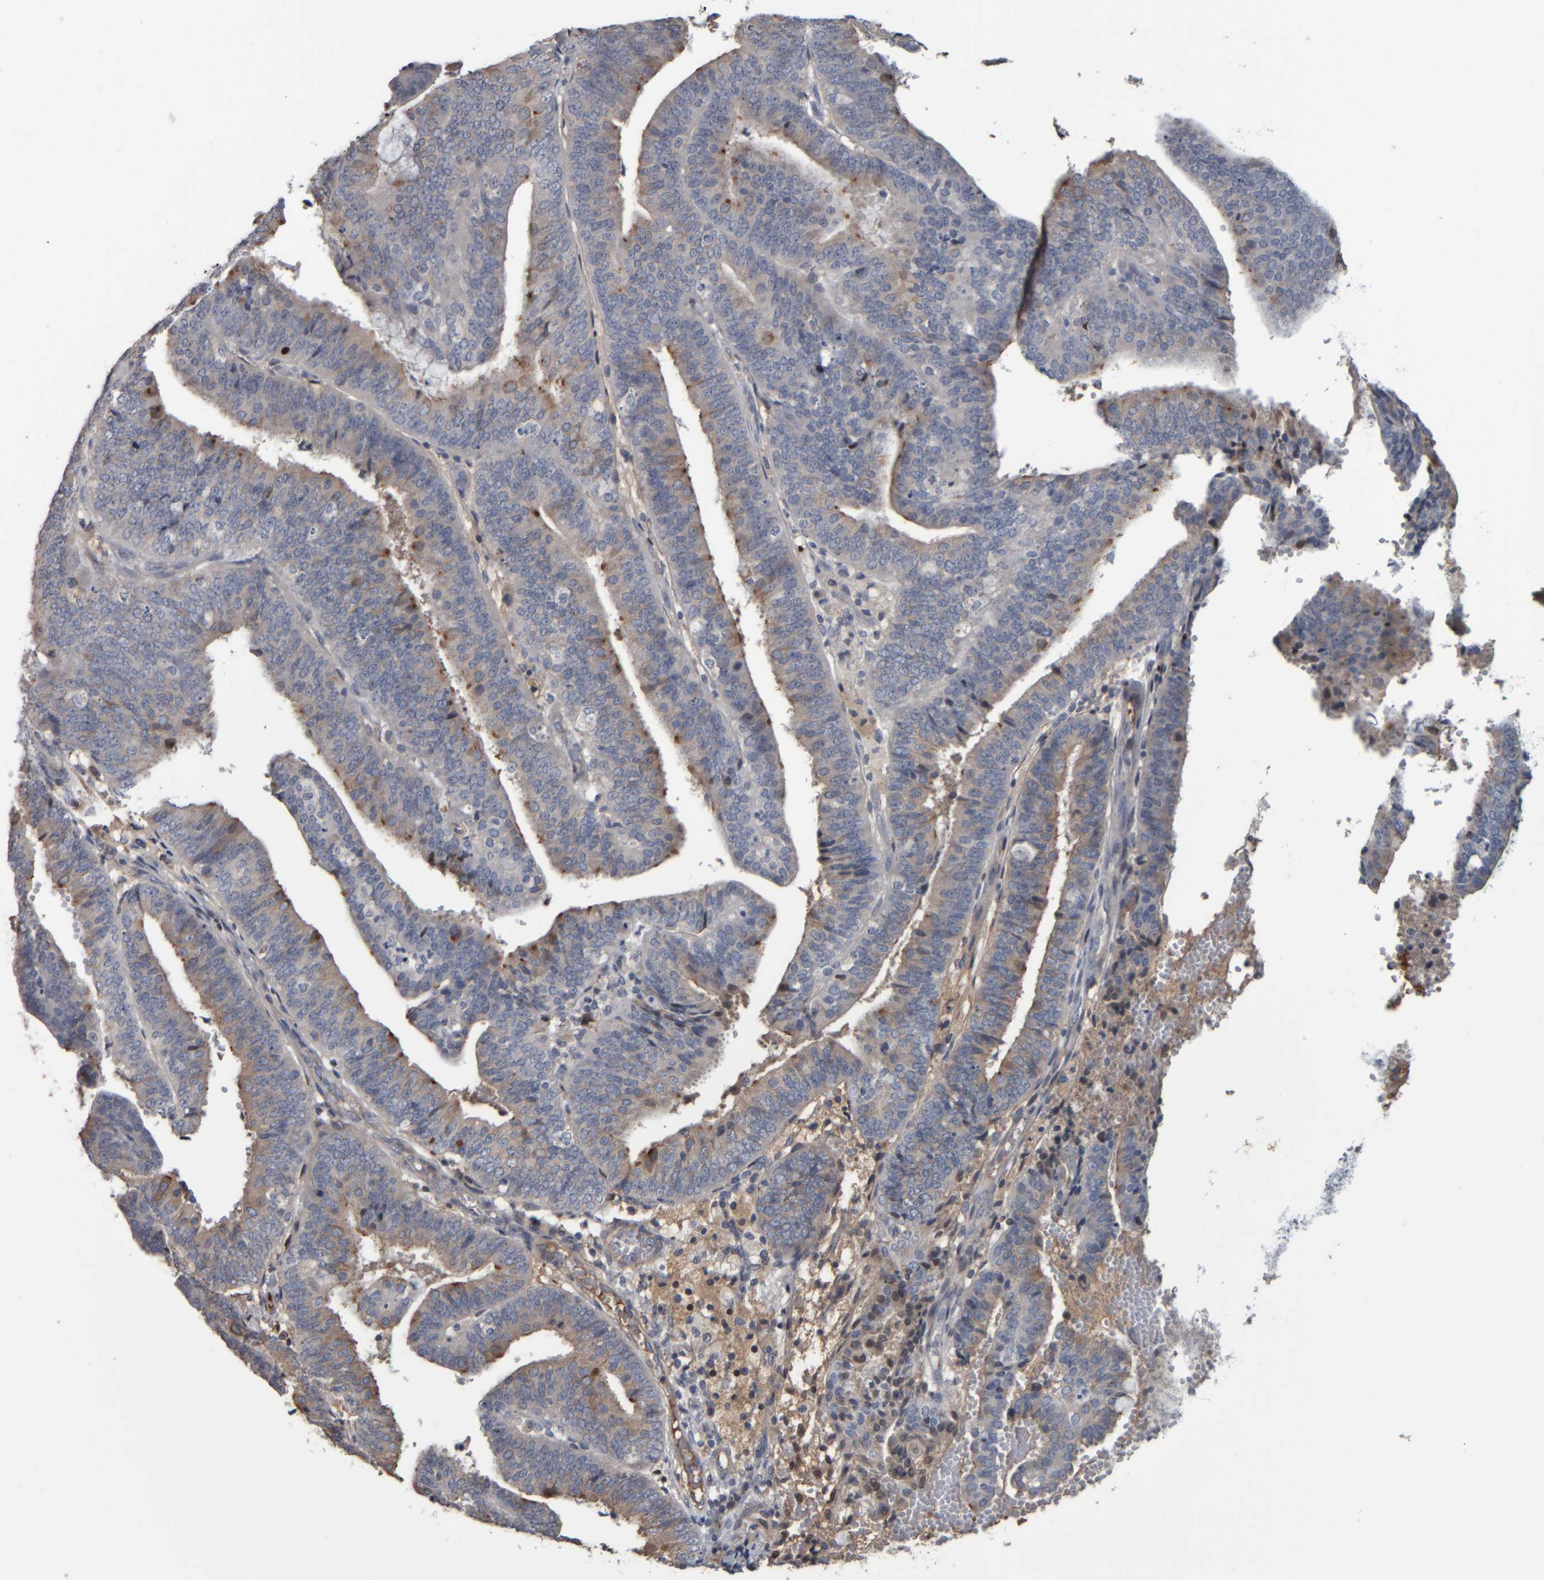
{"staining": {"intensity": "weak", "quantity": "25%-75%", "location": "cytoplasmic/membranous"}, "tissue": "endometrial cancer", "cell_type": "Tumor cells", "image_type": "cancer", "snomed": [{"axis": "morphology", "description": "Adenocarcinoma, NOS"}, {"axis": "topography", "description": "Endometrium"}], "caption": "The immunohistochemical stain shows weak cytoplasmic/membranous expression in tumor cells of endometrial cancer (adenocarcinoma) tissue.", "gene": "CAVIN4", "patient": {"sex": "female", "age": 63}}